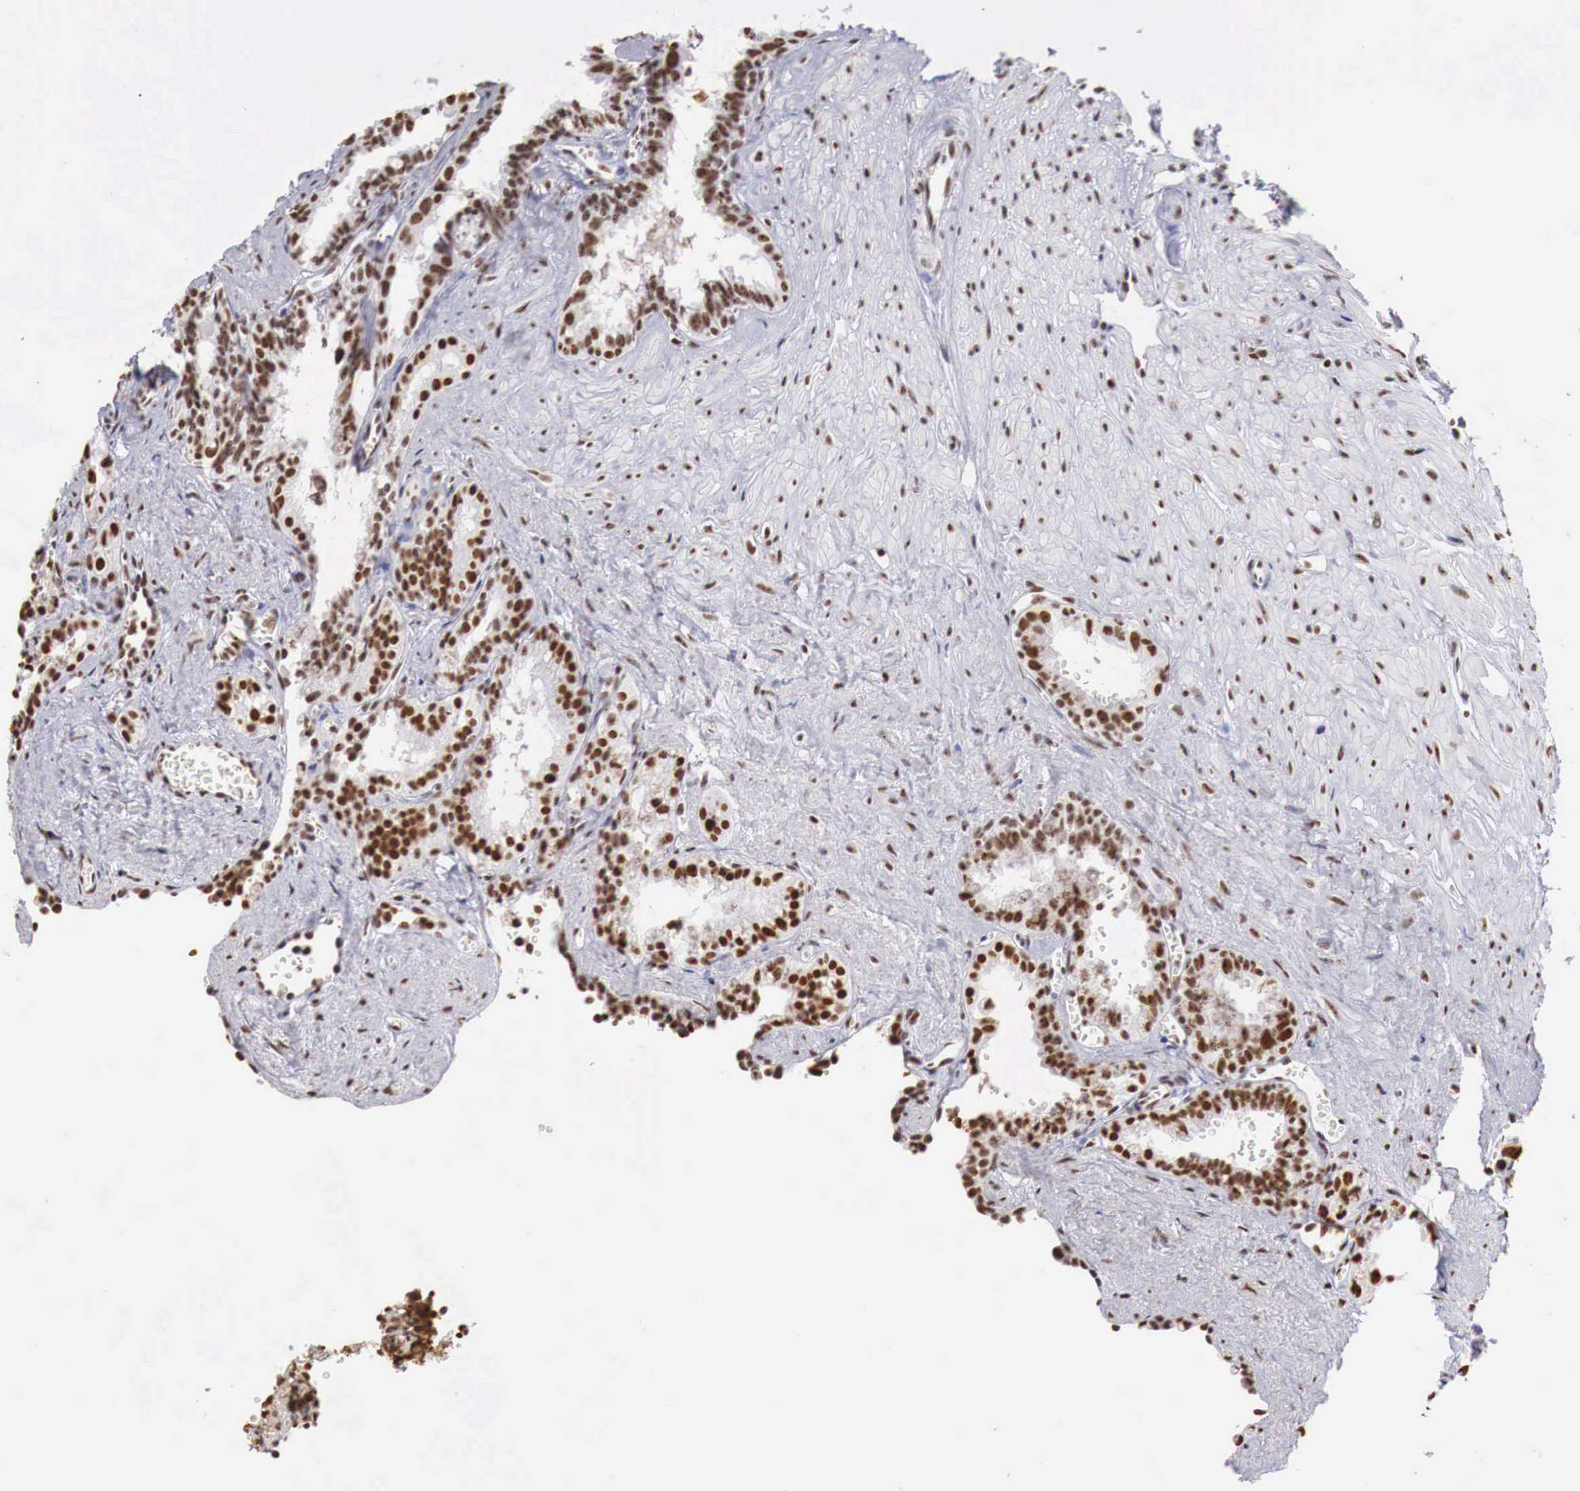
{"staining": {"intensity": "strong", "quantity": ">75%", "location": "nuclear"}, "tissue": "seminal vesicle", "cell_type": "Glandular cells", "image_type": "normal", "snomed": [{"axis": "morphology", "description": "Normal tissue, NOS"}, {"axis": "topography", "description": "Seminal veicle"}], "caption": "The immunohistochemical stain highlights strong nuclear expression in glandular cells of unremarkable seminal vesicle.", "gene": "DKC1", "patient": {"sex": "male", "age": 60}}